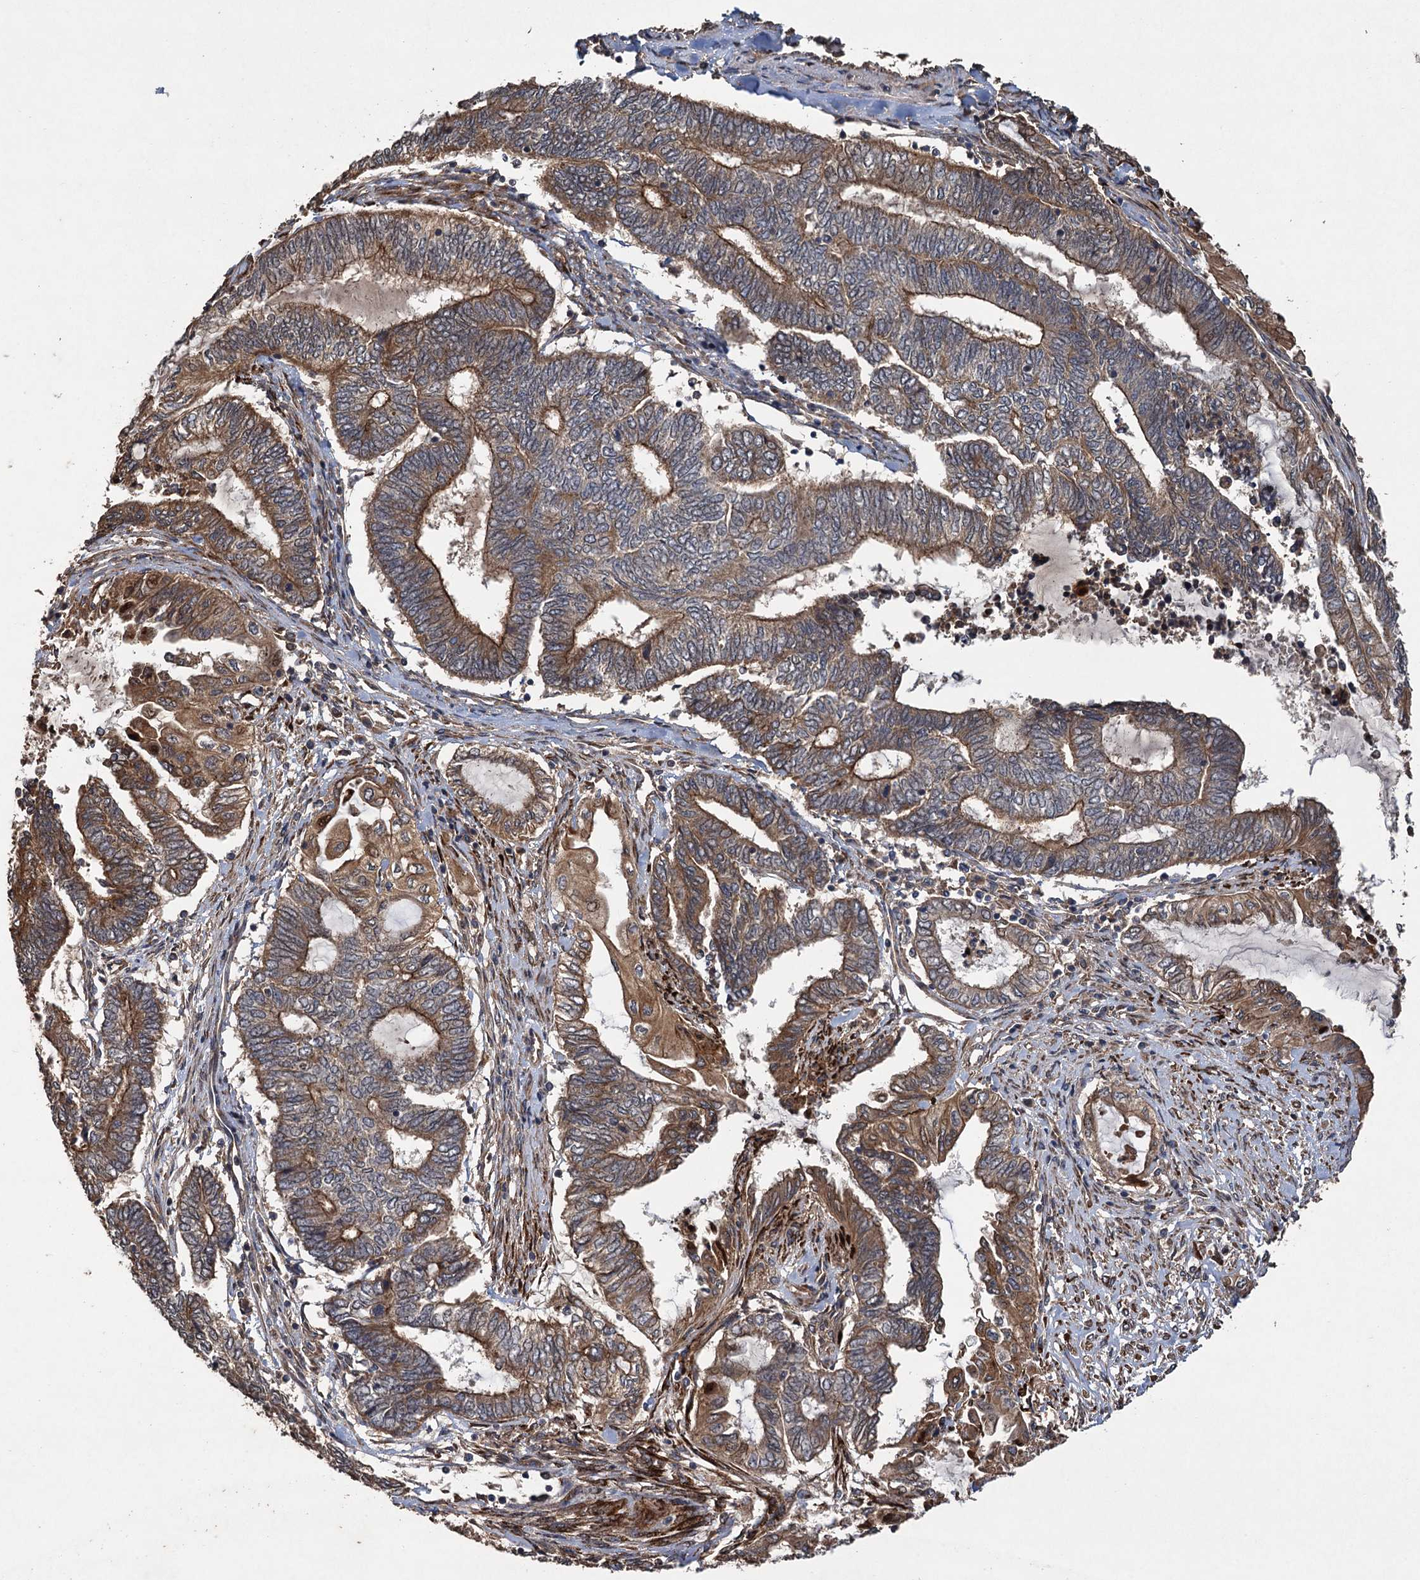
{"staining": {"intensity": "moderate", "quantity": ">75%", "location": "cytoplasmic/membranous"}, "tissue": "endometrial cancer", "cell_type": "Tumor cells", "image_type": "cancer", "snomed": [{"axis": "morphology", "description": "Adenocarcinoma, NOS"}, {"axis": "topography", "description": "Uterus"}, {"axis": "topography", "description": "Endometrium"}], "caption": "A micrograph showing moderate cytoplasmic/membranous positivity in approximately >75% of tumor cells in endometrial cancer, as visualized by brown immunohistochemical staining.", "gene": "TMEM39B", "patient": {"sex": "female", "age": 70}}